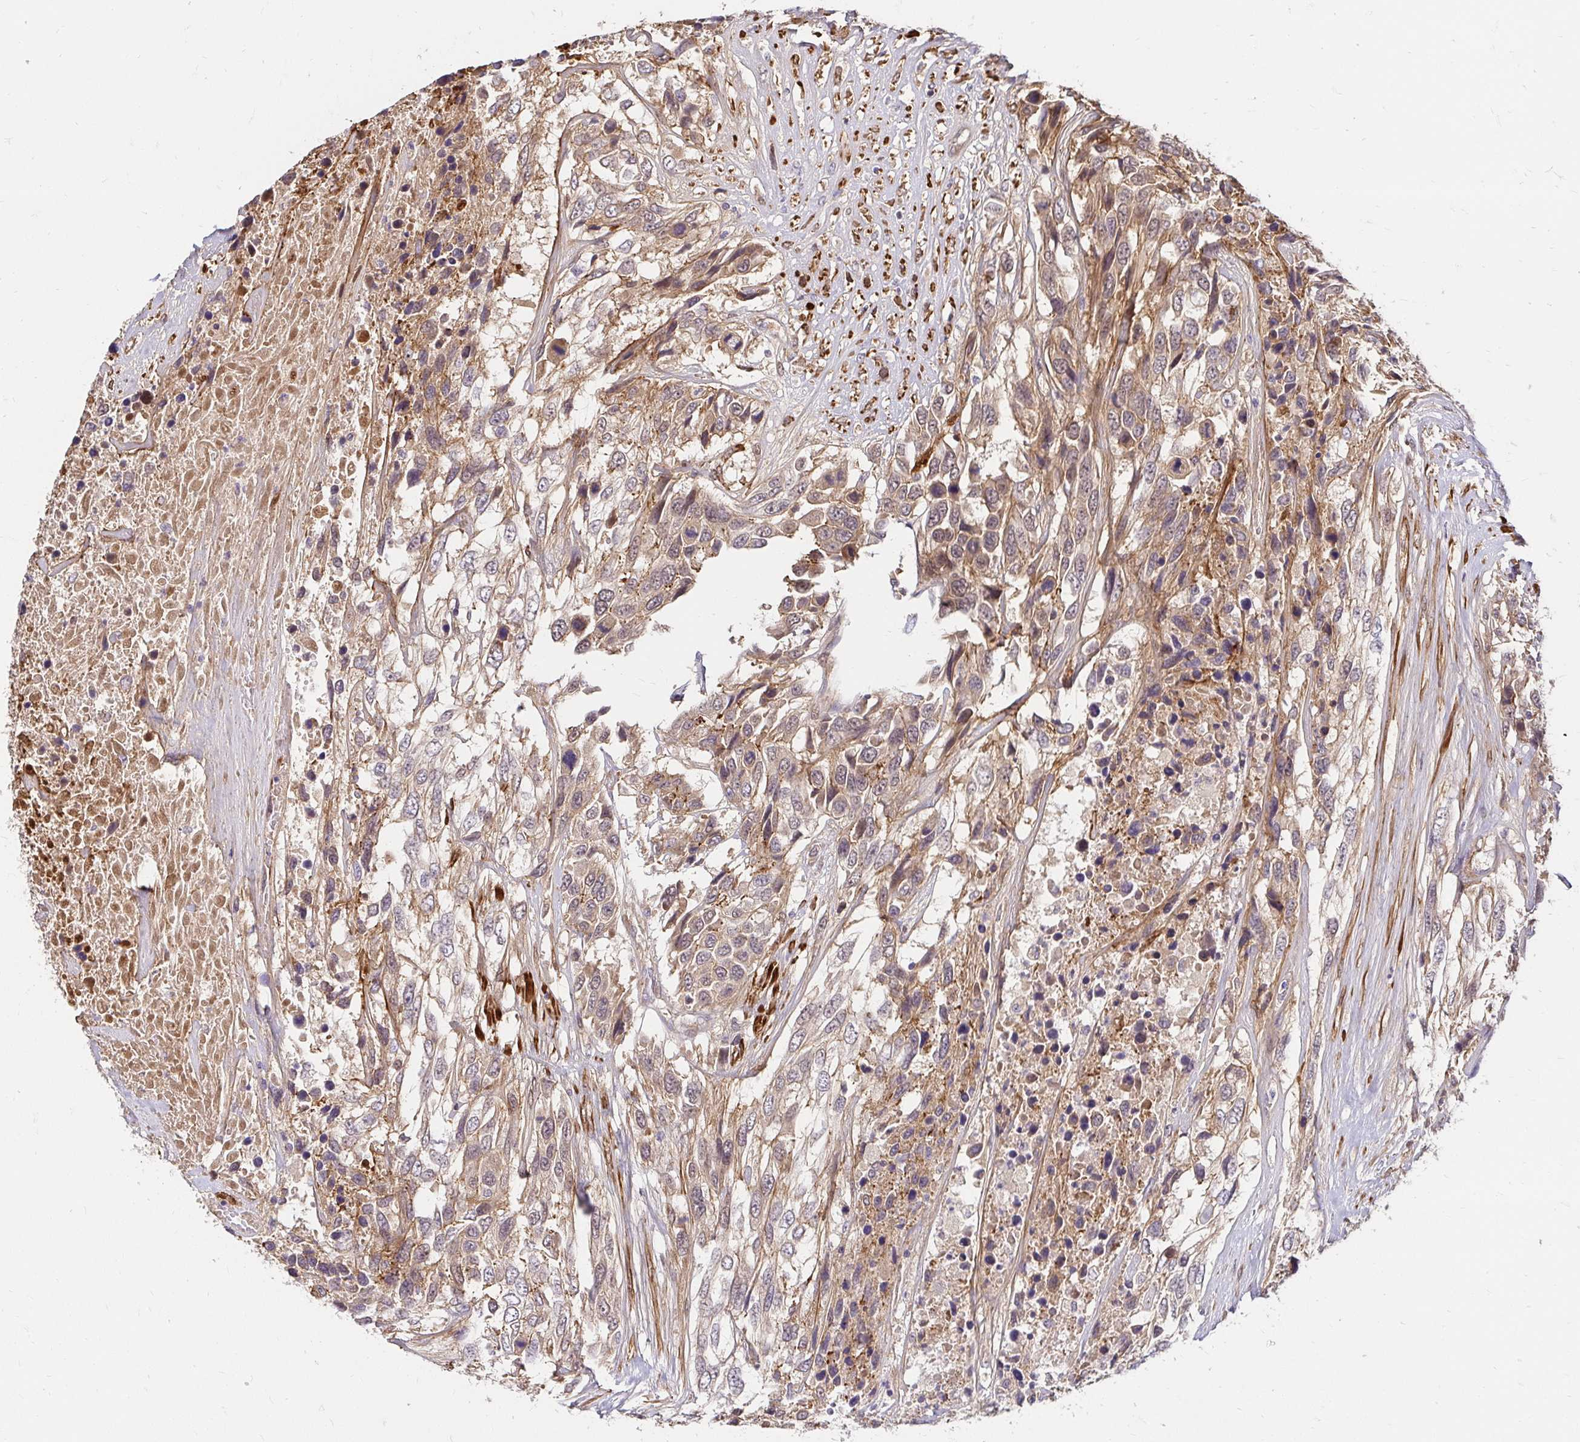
{"staining": {"intensity": "weak", "quantity": ">75%", "location": "cytoplasmic/membranous"}, "tissue": "urothelial cancer", "cell_type": "Tumor cells", "image_type": "cancer", "snomed": [{"axis": "morphology", "description": "Urothelial carcinoma, High grade"}, {"axis": "topography", "description": "Urinary bladder"}], "caption": "IHC (DAB (3,3'-diaminobenzidine)) staining of human urothelial cancer demonstrates weak cytoplasmic/membranous protein expression in about >75% of tumor cells.", "gene": "YAP1", "patient": {"sex": "female", "age": 70}}